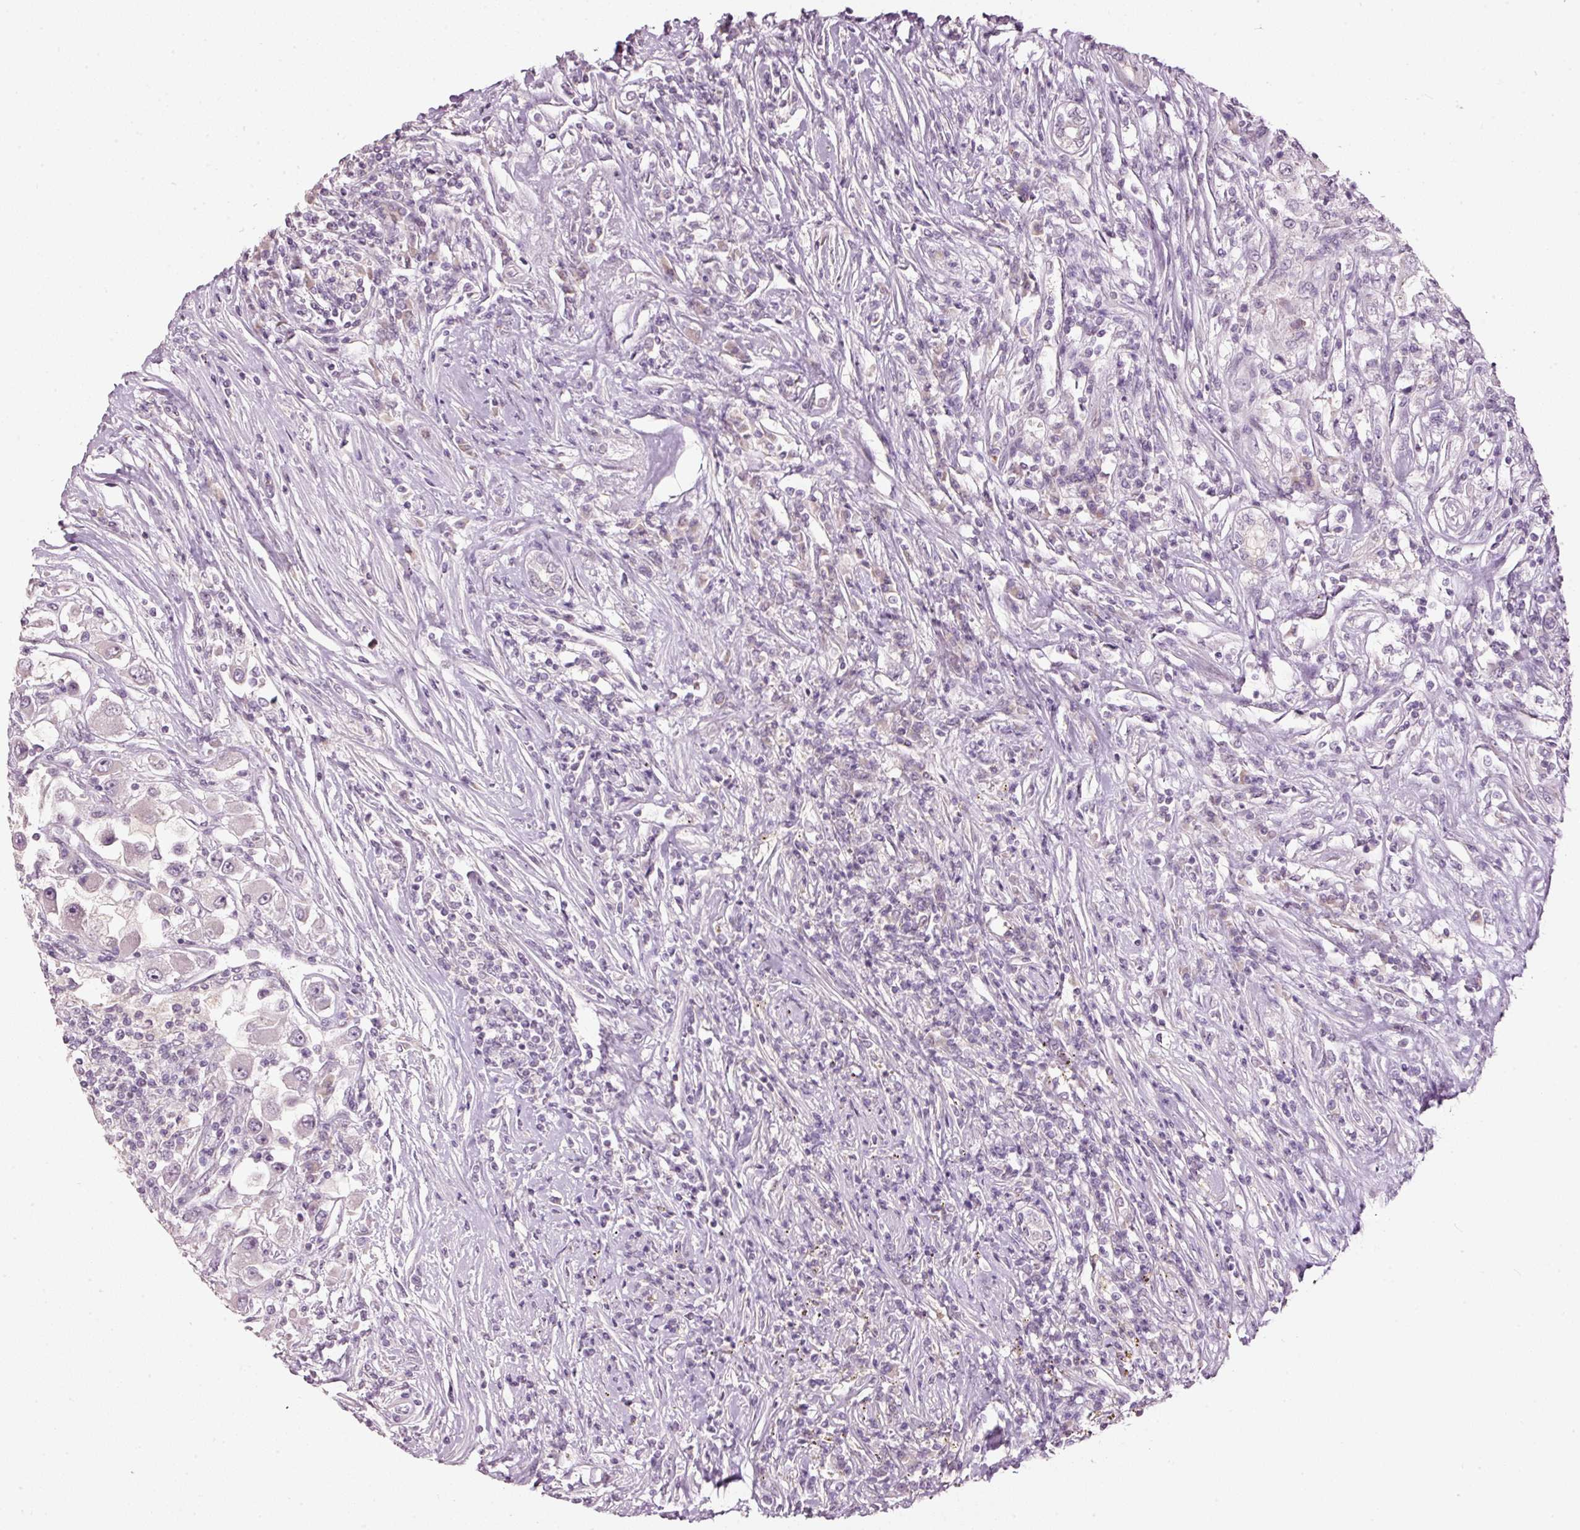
{"staining": {"intensity": "negative", "quantity": "none", "location": "none"}, "tissue": "renal cancer", "cell_type": "Tumor cells", "image_type": "cancer", "snomed": [{"axis": "morphology", "description": "Adenocarcinoma, NOS"}, {"axis": "topography", "description": "Kidney"}], "caption": "High power microscopy histopathology image of an immunohistochemistry image of adenocarcinoma (renal), revealing no significant staining in tumor cells.", "gene": "TOB2", "patient": {"sex": "female", "age": 67}}